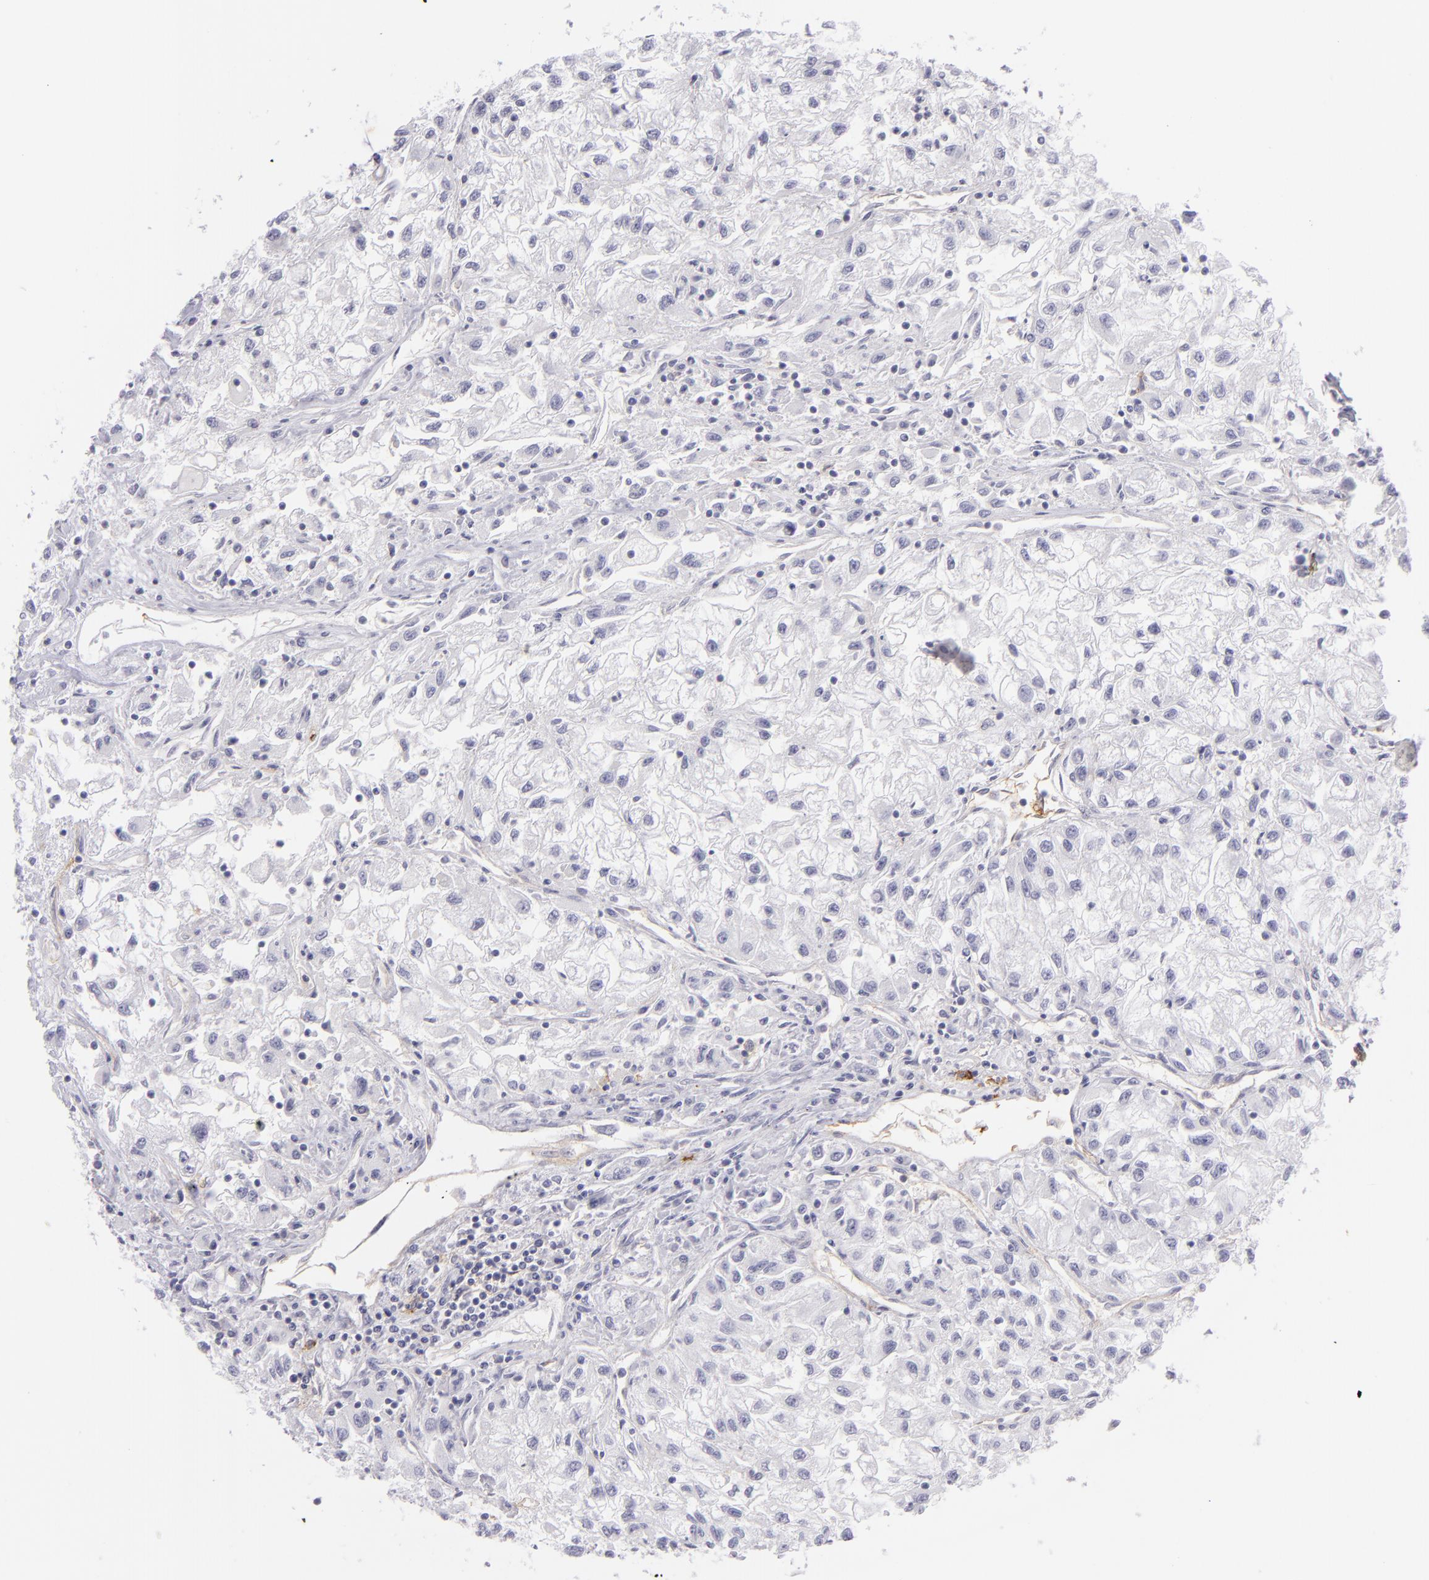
{"staining": {"intensity": "negative", "quantity": "none", "location": "none"}, "tissue": "renal cancer", "cell_type": "Tumor cells", "image_type": "cancer", "snomed": [{"axis": "morphology", "description": "Adenocarcinoma, NOS"}, {"axis": "topography", "description": "Kidney"}], "caption": "Immunohistochemical staining of renal adenocarcinoma reveals no significant staining in tumor cells.", "gene": "THBD", "patient": {"sex": "male", "age": 59}}